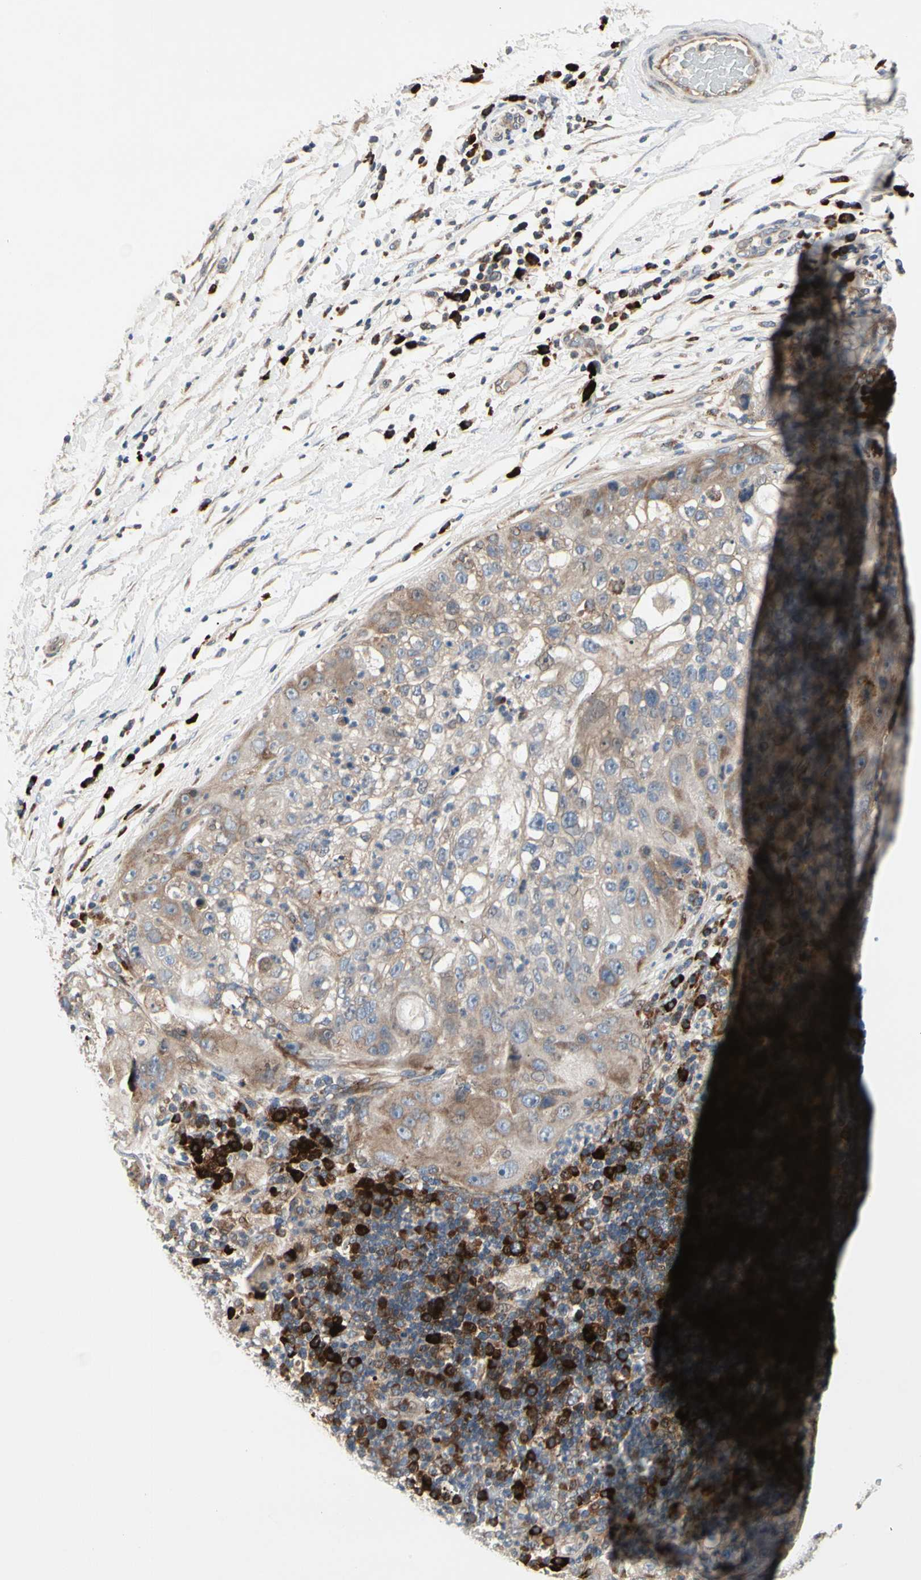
{"staining": {"intensity": "weak", "quantity": ">75%", "location": "cytoplasmic/membranous"}, "tissue": "lung cancer", "cell_type": "Tumor cells", "image_type": "cancer", "snomed": [{"axis": "morphology", "description": "Inflammation, NOS"}, {"axis": "morphology", "description": "Squamous cell carcinoma, NOS"}, {"axis": "topography", "description": "Lymph node"}, {"axis": "topography", "description": "Soft tissue"}, {"axis": "topography", "description": "Lung"}], "caption": "The histopathology image shows immunohistochemical staining of lung cancer (squamous cell carcinoma). There is weak cytoplasmic/membranous positivity is seen in approximately >75% of tumor cells.", "gene": "MMEL1", "patient": {"sex": "male", "age": 66}}